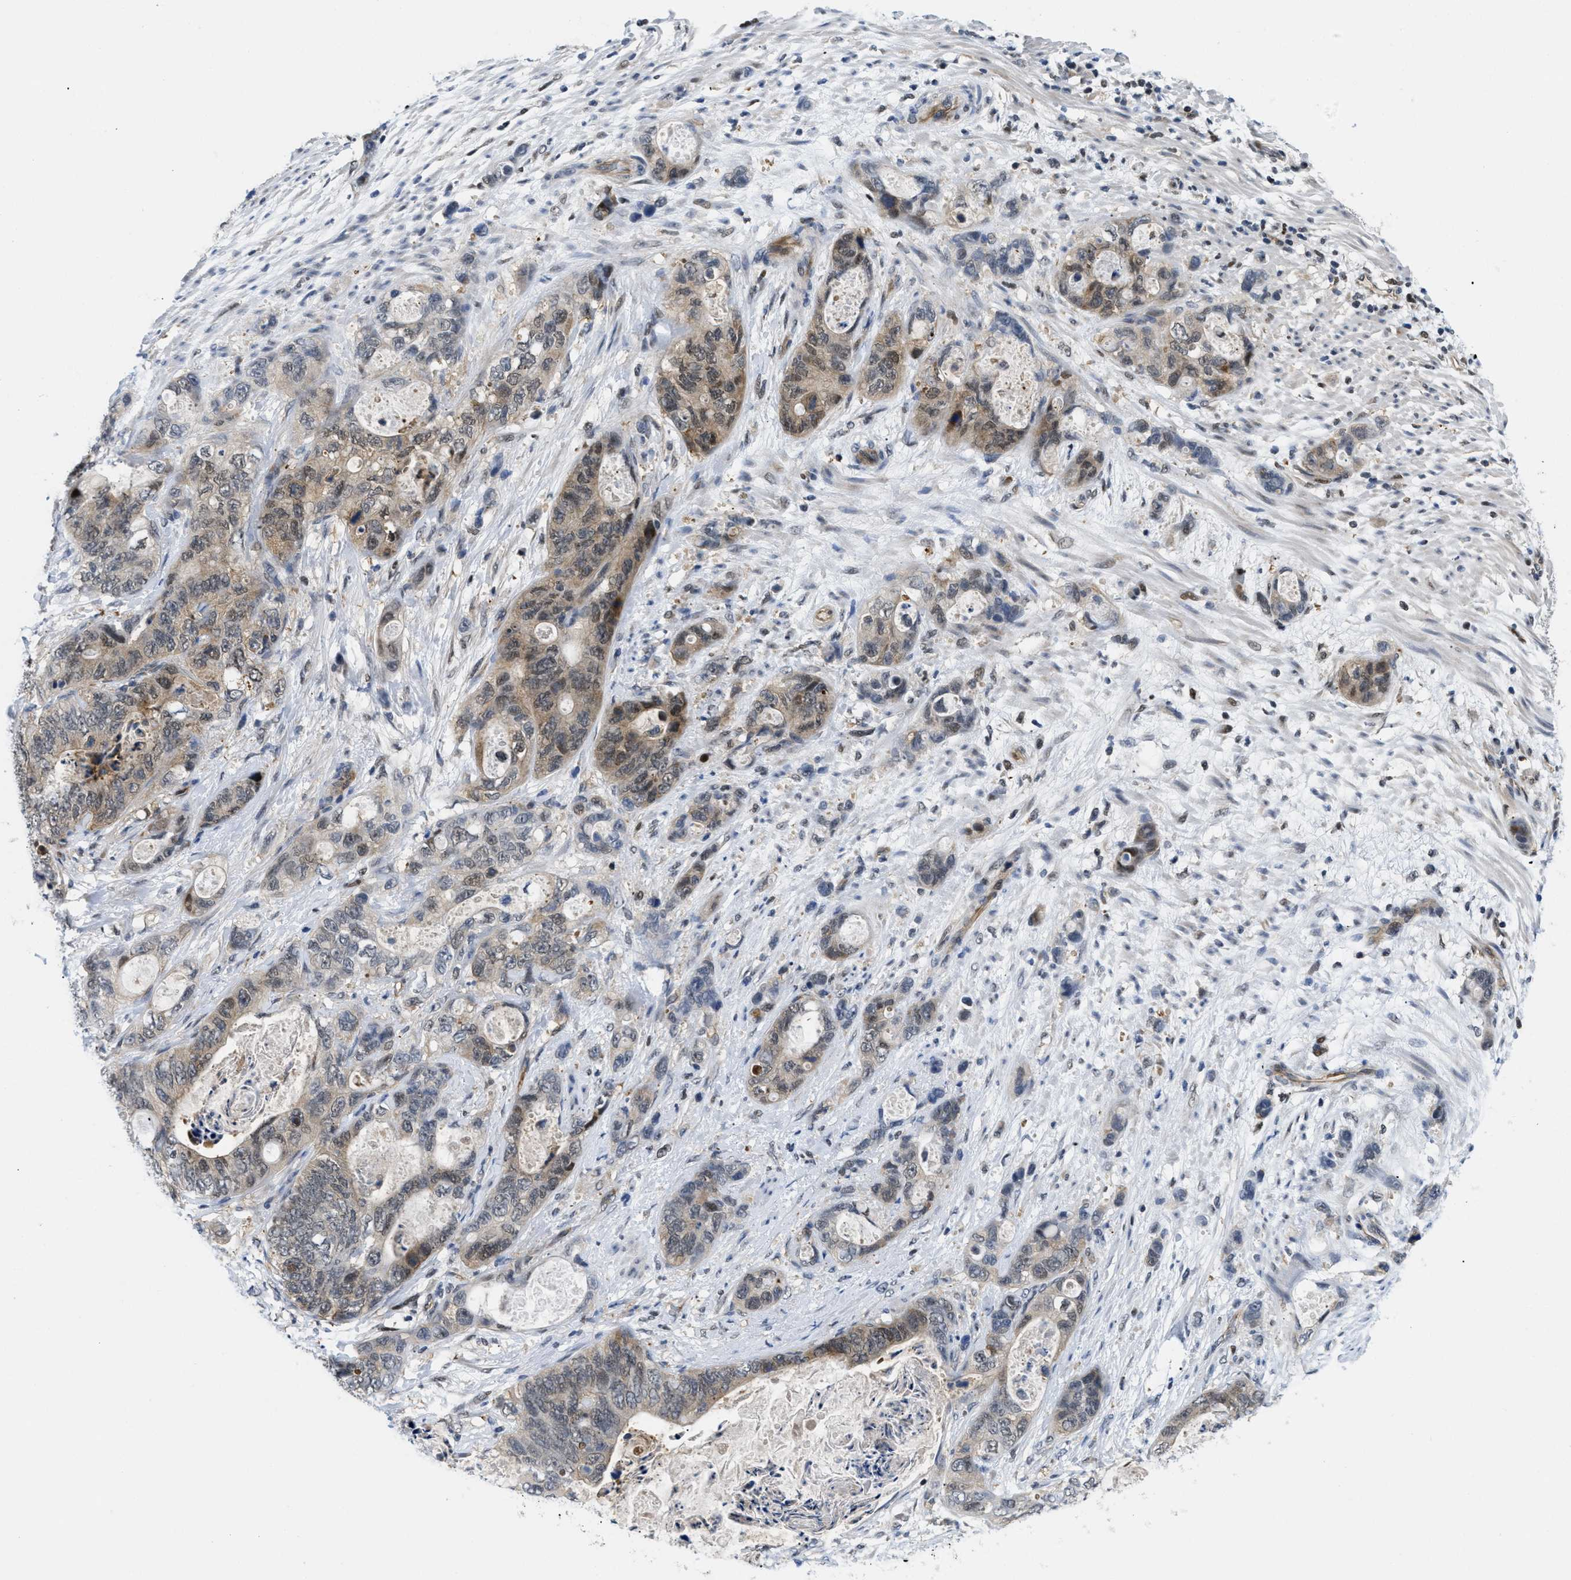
{"staining": {"intensity": "moderate", "quantity": ">75%", "location": "cytoplasmic/membranous"}, "tissue": "stomach cancer", "cell_type": "Tumor cells", "image_type": "cancer", "snomed": [{"axis": "morphology", "description": "Normal tissue, NOS"}, {"axis": "morphology", "description": "Adenocarcinoma, NOS"}, {"axis": "topography", "description": "Stomach"}], "caption": "IHC (DAB) staining of stomach cancer (adenocarcinoma) shows moderate cytoplasmic/membranous protein expression in about >75% of tumor cells.", "gene": "SLC29A2", "patient": {"sex": "female", "age": 89}}